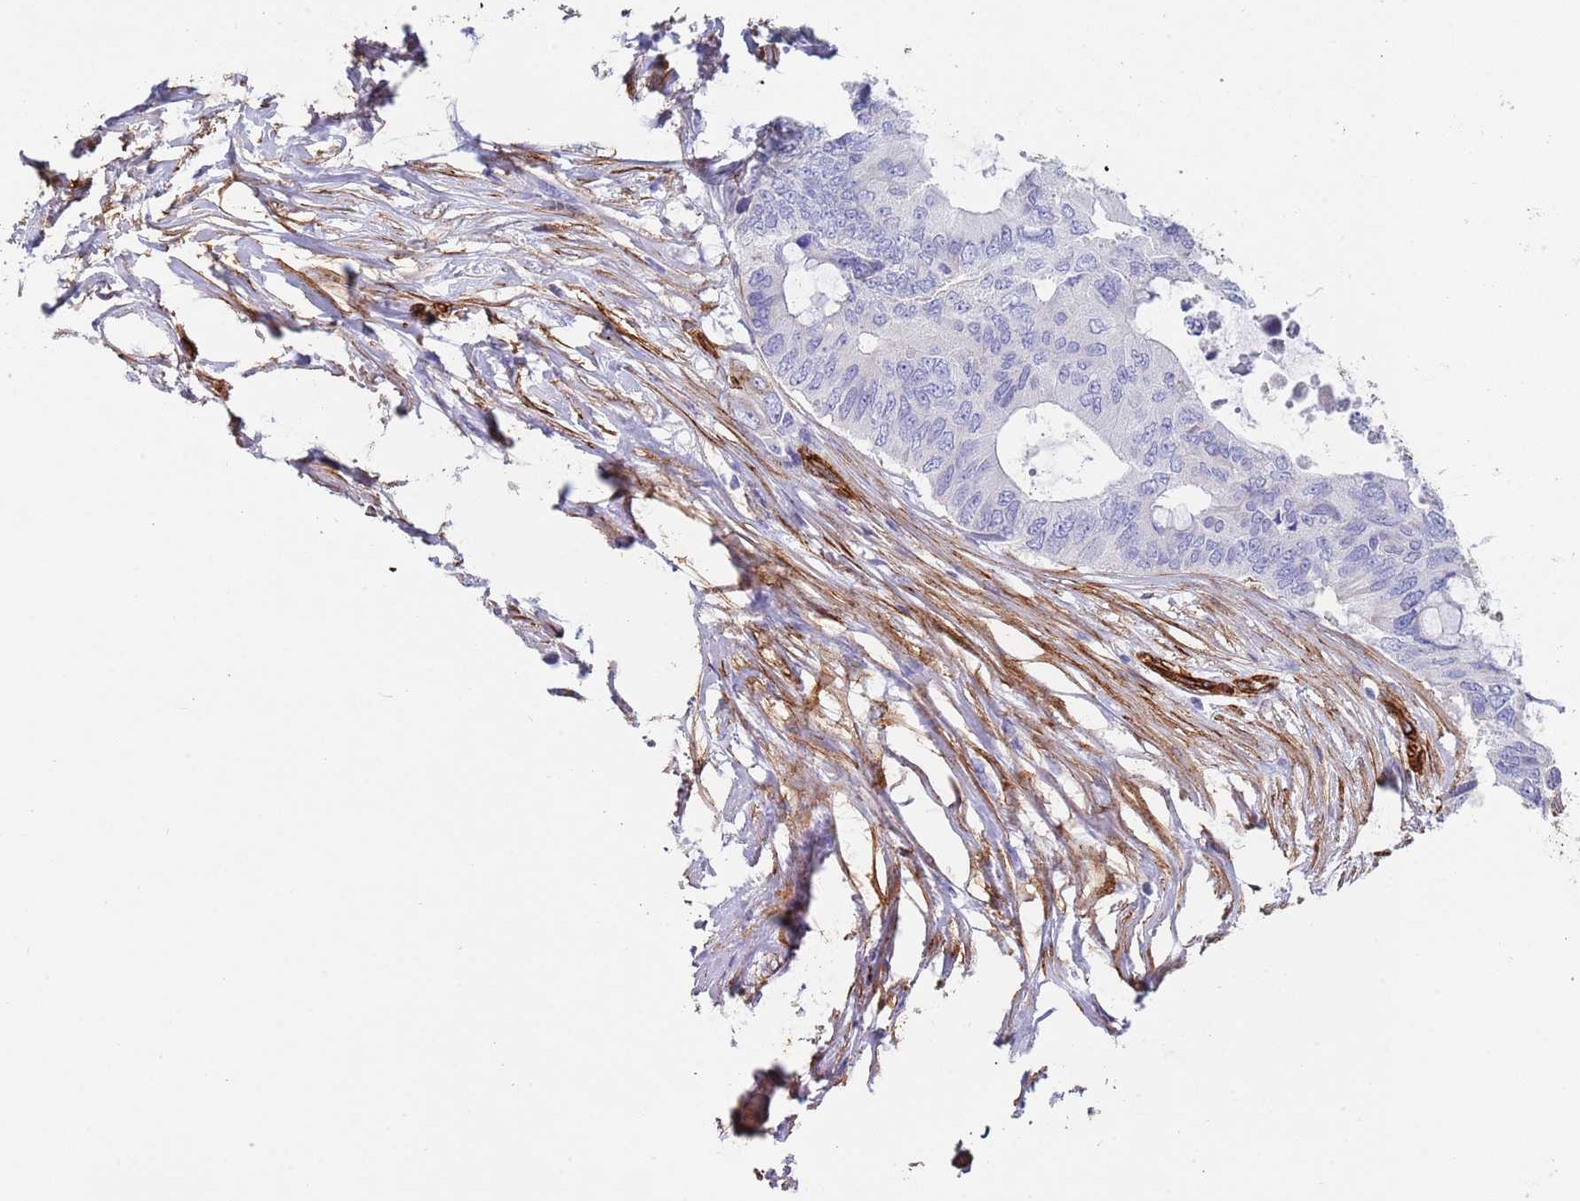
{"staining": {"intensity": "negative", "quantity": "none", "location": "none"}, "tissue": "colorectal cancer", "cell_type": "Tumor cells", "image_type": "cancer", "snomed": [{"axis": "morphology", "description": "Adenocarcinoma, NOS"}, {"axis": "topography", "description": "Colon"}], "caption": "Histopathology image shows no protein expression in tumor cells of colorectal adenocarcinoma tissue.", "gene": "CAV2", "patient": {"sex": "male", "age": 71}}